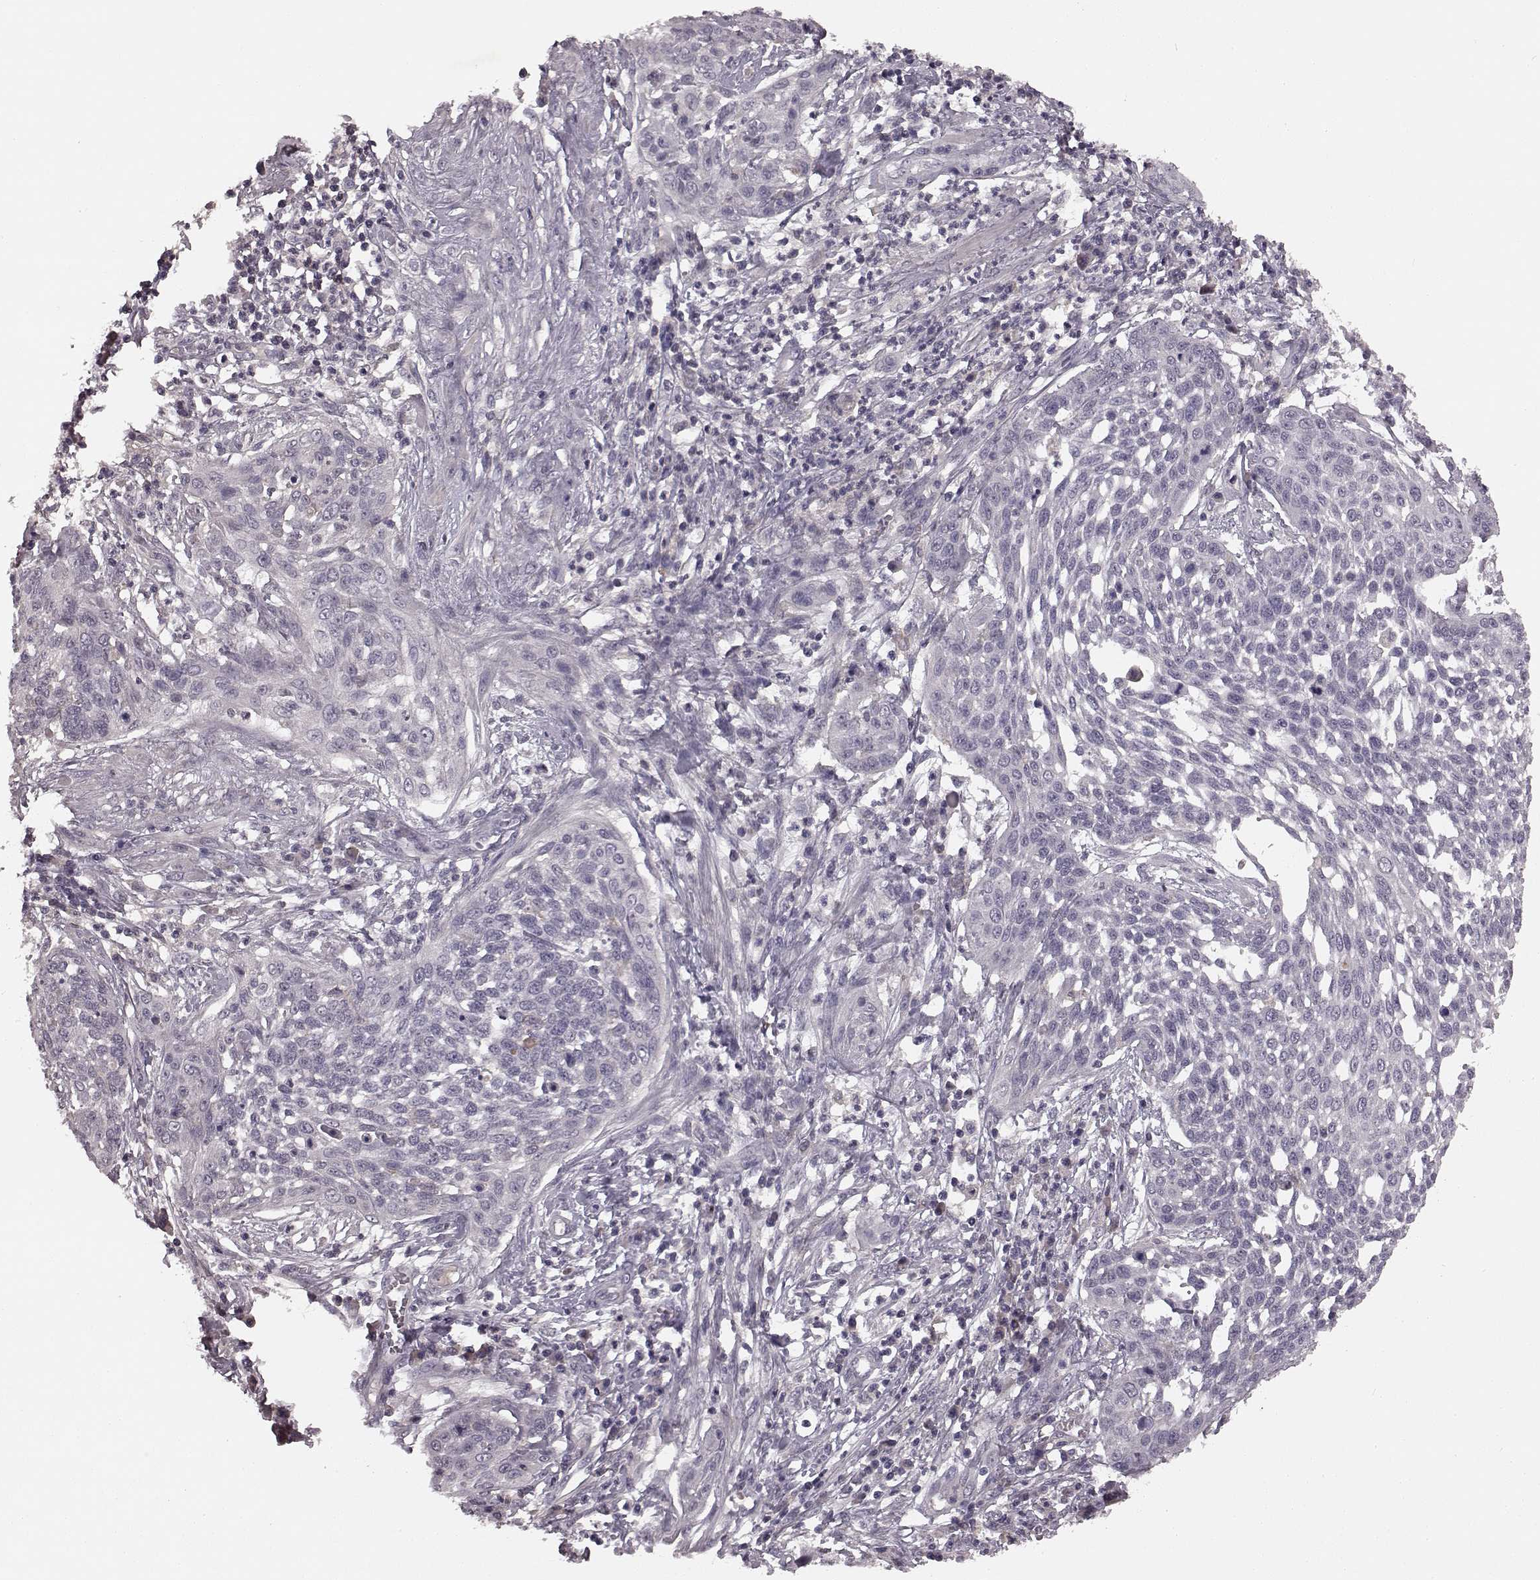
{"staining": {"intensity": "negative", "quantity": "none", "location": "none"}, "tissue": "cervical cancer", "cell_type": "Tumor cells", "image_type": "cancer", "snomed": [{"axis": "morphology", "description": "Squamous cell carcinoma, NOS"}, {"axis": "topography", "description": "Cervix"}], "caption": "Tumor cells show no significant positivity in cervical squamous cell carcinoma.", "gene": "SLC22A18", "patient": {"sex": "female", "age": 34}}